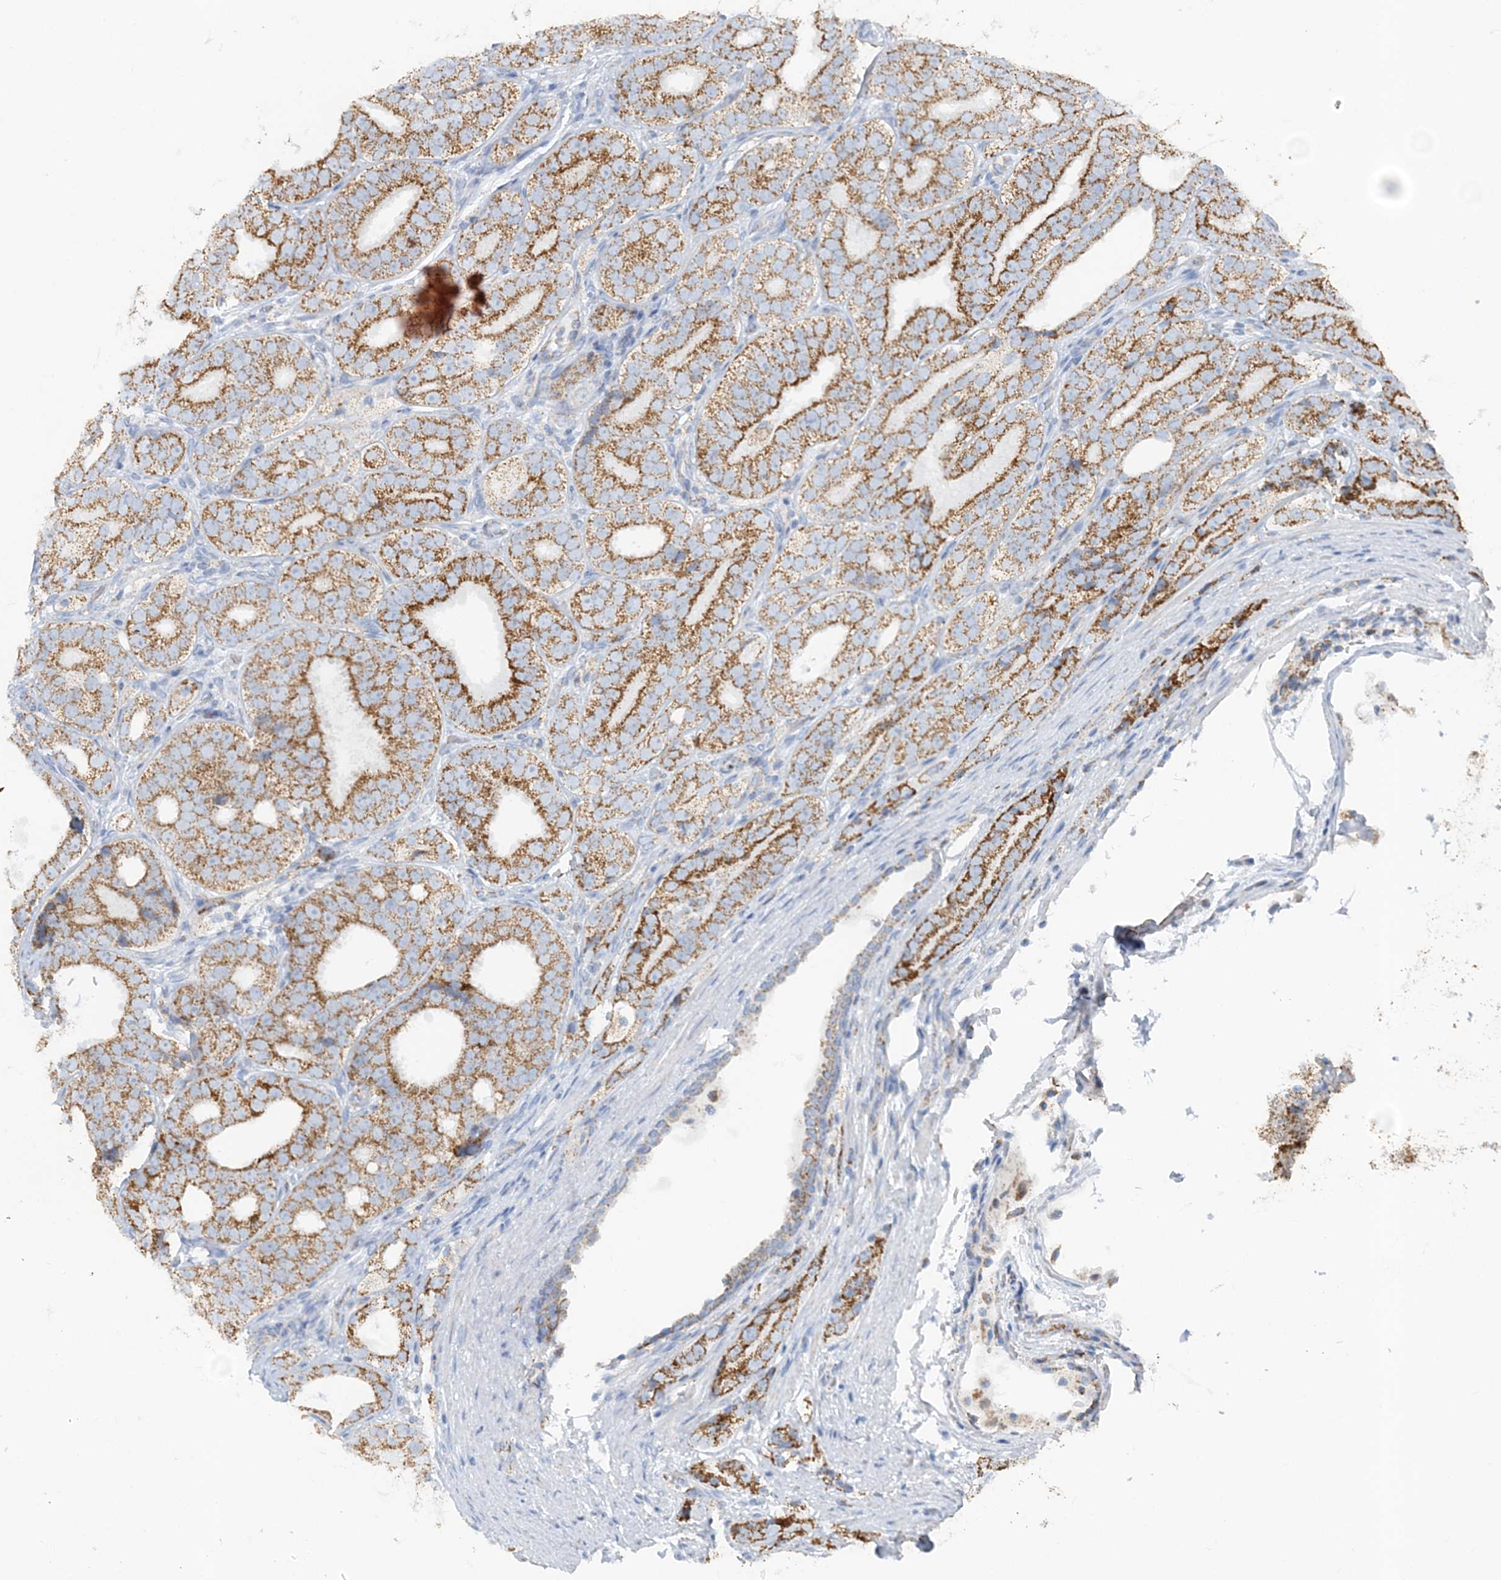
{"staining": {"intensity": "moderate", "quantity": ">75%", "location": "cytoplasmic/membranous"}, "tissue": "prostate cancer", "cell_type": "Tumor cells", "image_type": "cancer", "snomed": [{"axis": "morphology", "description": "Adenocarcinoma, High grade"}, {"axis": "topography", "description": "Prostate"}], "caption": "Prostate cancer tissue demonstrates moderate cytoplasmic/membranous staining in about >75% of tumor cells", "gene": "PCCB", "patient": {"sex": "male", "age": 56}}